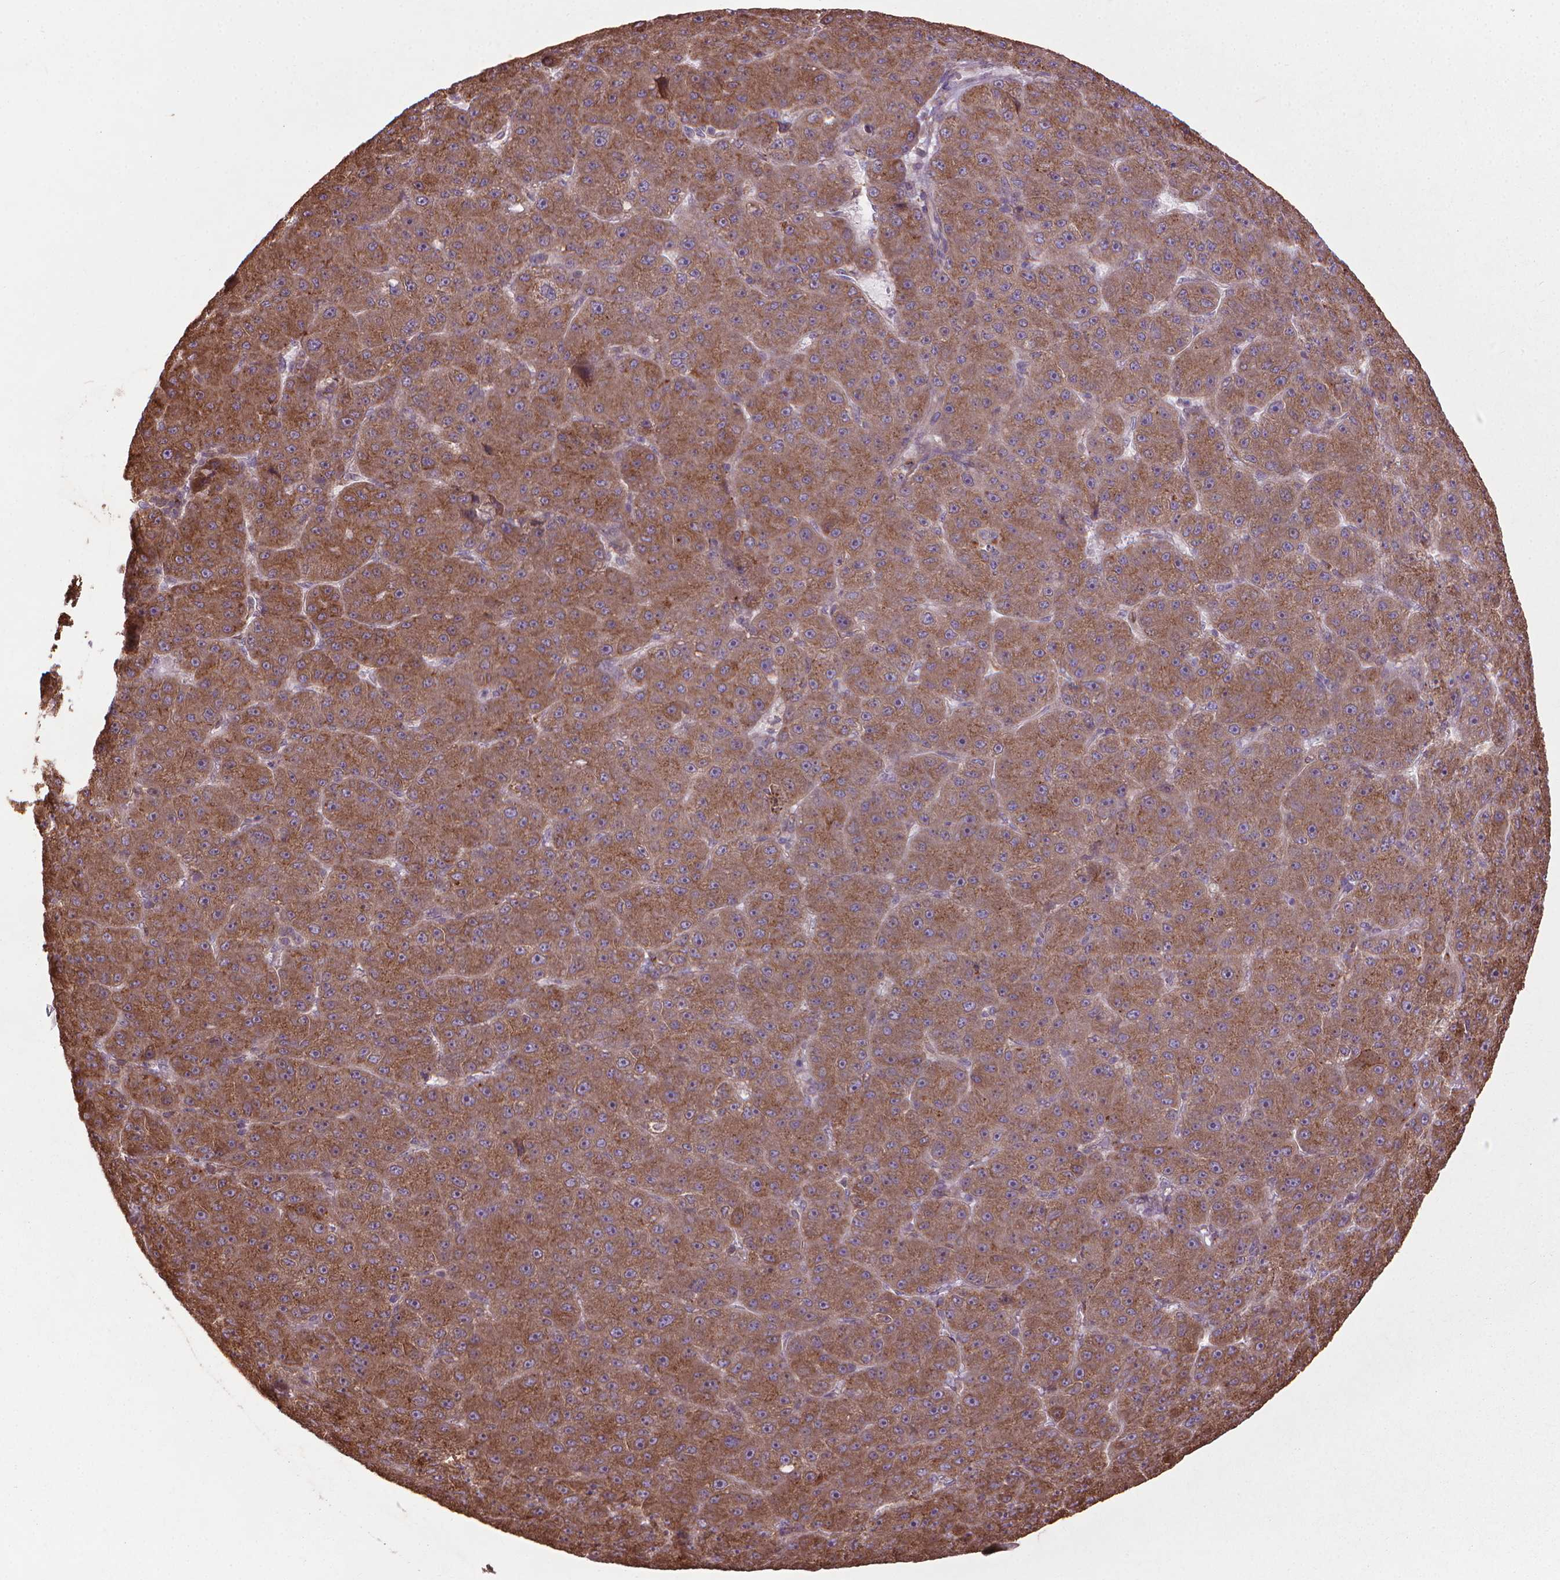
{"staining": {"intensity": "moderate", "quantity": ">75%", "location": "cytoplasmic/membranous"}, "tissue": "liver cancer", "cell_type": "Tumor cells", "image_type": "cancer", "snomed": [{"axis": "morphology", "description": "Carcinoma, Hepatocellular, NOS"}, {"axis": "topography", "description": "Liver"}], "caption": "Liver cancer stained with immunohistochemistry (IHC) demonstrates moderate cytoplasmic/membranous staining in approximately >75% of tumor cells.", "gene": "GAS1", "patient": {"sex": "male", "age": 67}}